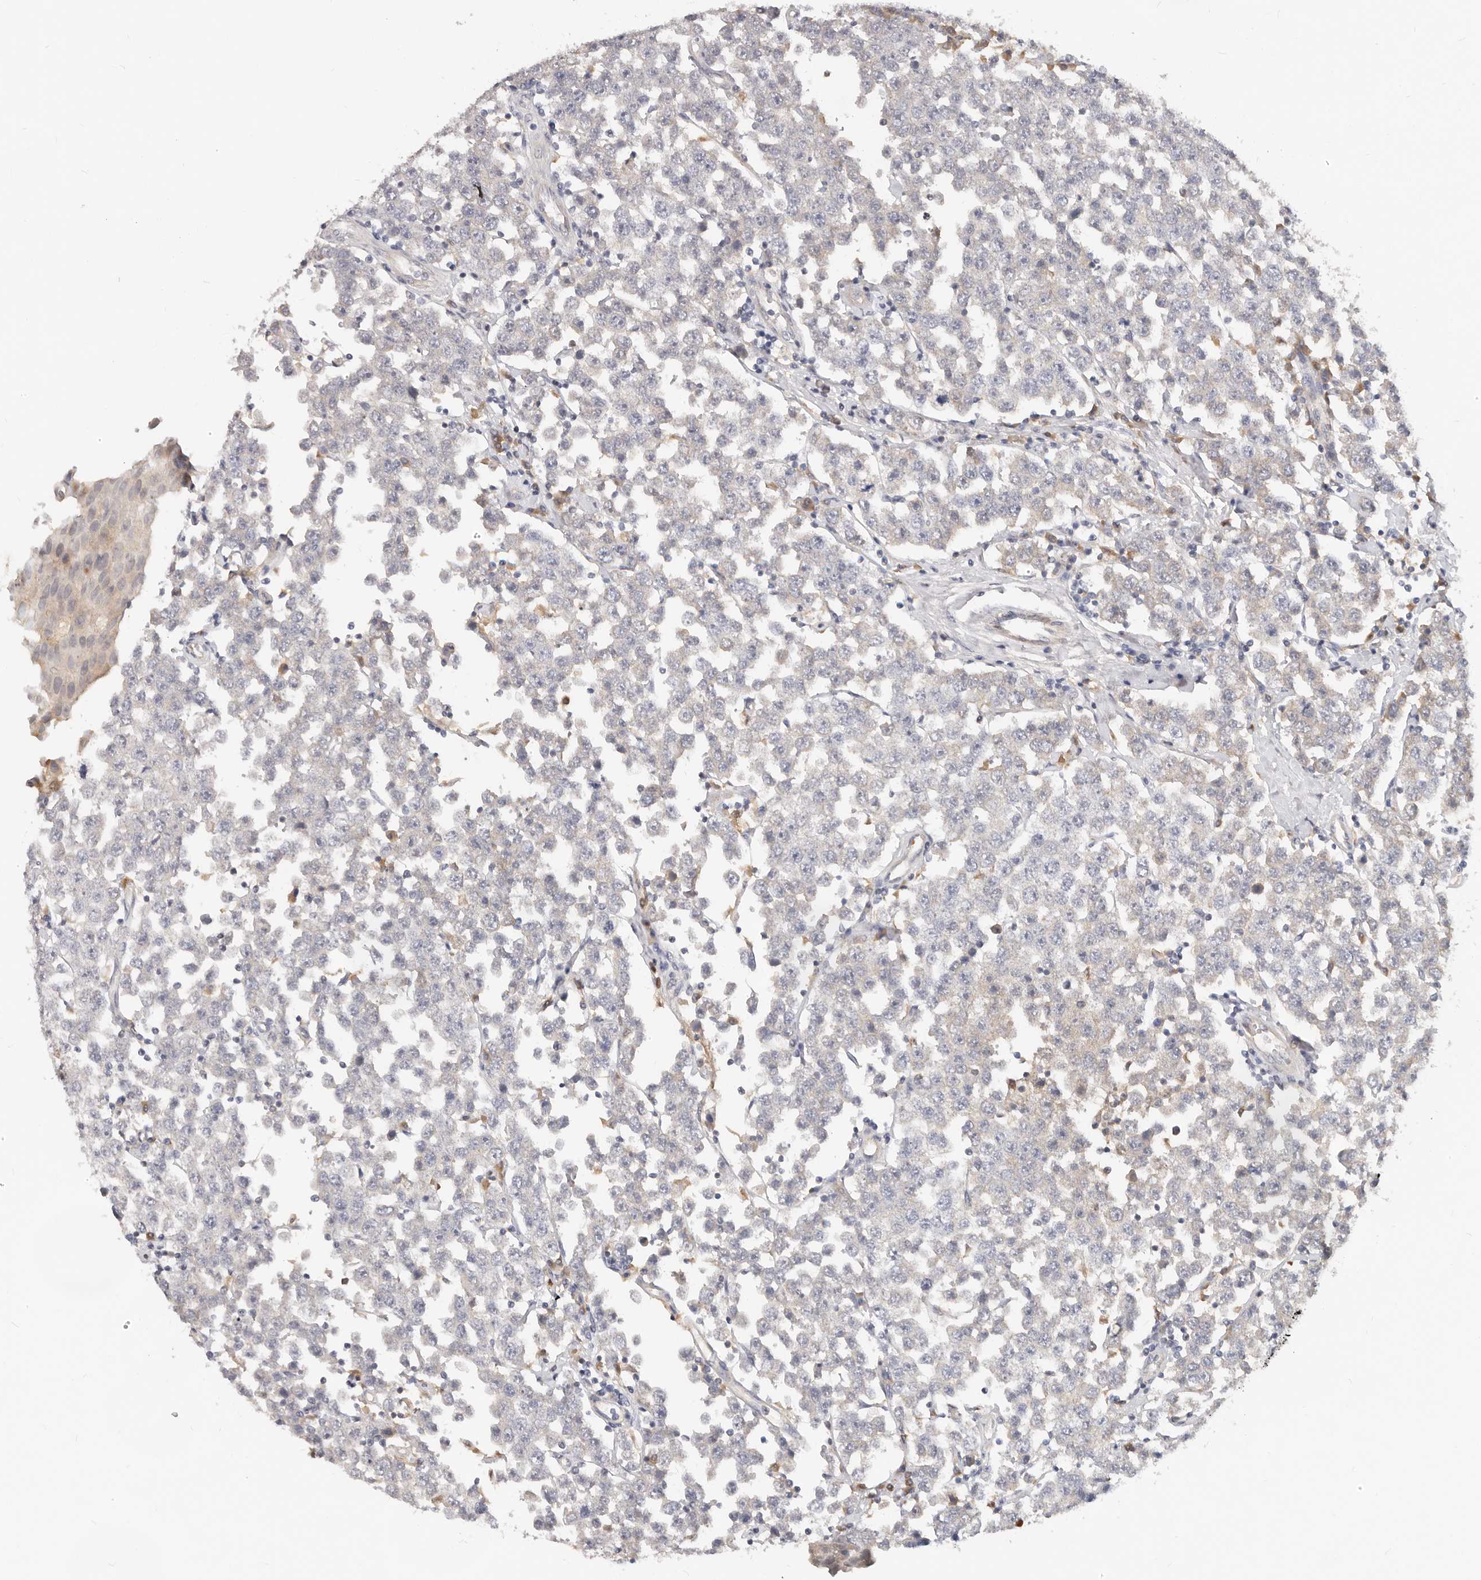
{"staining": {"intensity": "negative", "quantity": "none", "location": "none"}, "tissue": "testis cancer", "cell_type": "Tumor cells", "image_type": "cancer", "snomed": [{"axis": "morphology", "description": "Seminoma, NOS"}, {"axis": "topography", "description": "Testis"}], "caption": "Tumor cells are negative for protein expression in human testis cancer (seminoma).", "gene": "USP49", "patient": {"sex": "male", "age": 28}}